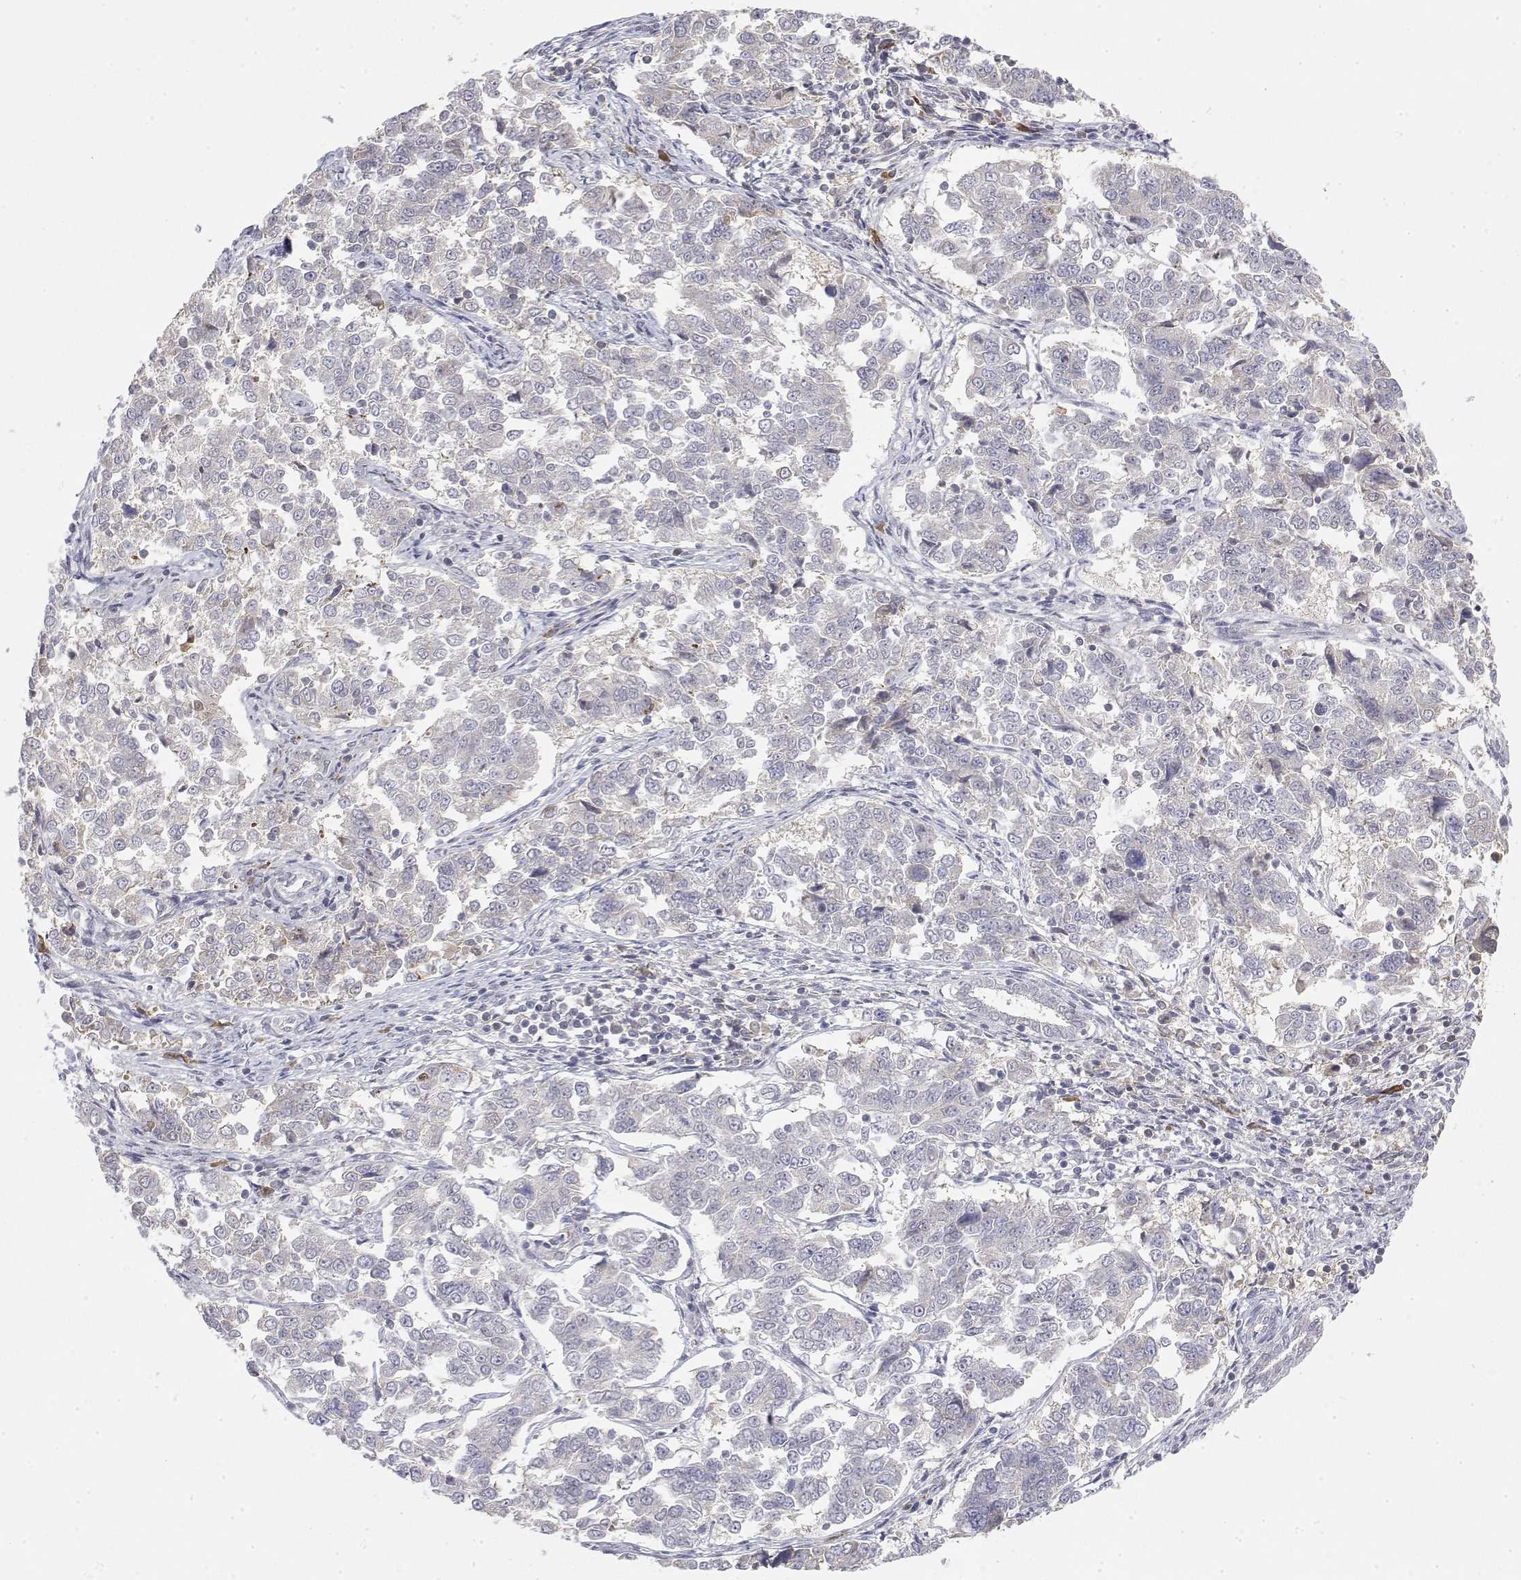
{"staining": {"intensity": "negative", "quantity": "none", "location": "none"}, "tissue": "endometrial cancer", "cell_type": "Tumor cells", "image_type": "cancer", "snomed": [{"axis": "morphology", "description": "Adenocarcinoma, NOS"}, {"axis": "topography", "description": "Endometrium"}], "caption": "This is an immunohistochemistry micrograph of endometrial adenocarcinoma. There is no expression in tumor cells.", "gene": "IGFBP4", "patient": {"sex": "female", "age": 43}}